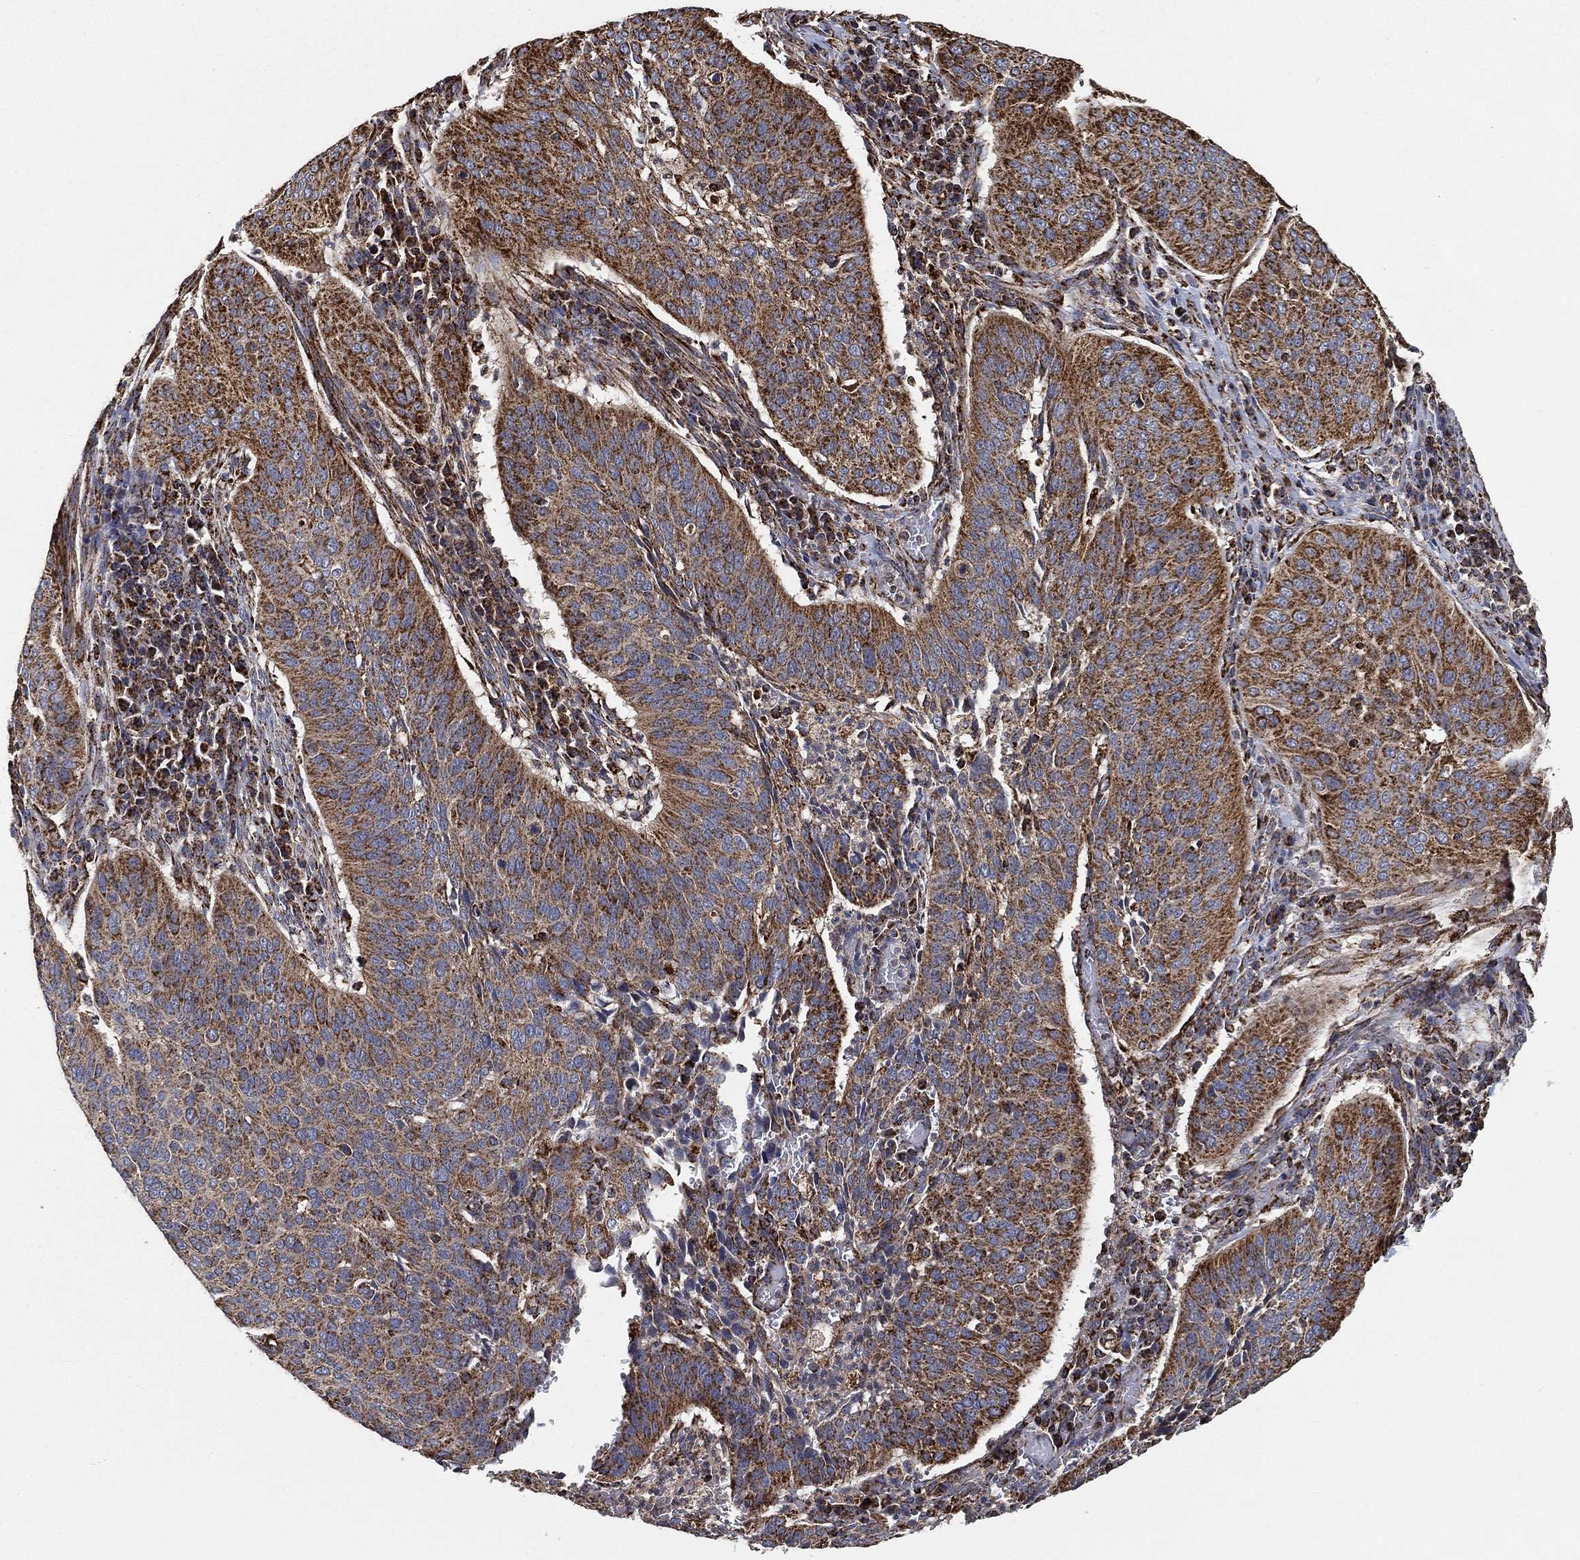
{"staining": {"intensity": "strong", "quantity": ">75%", "location": "cytoplasmic/membranous"}, "tissue": "cervical cancer", "cell_type": "Tumor cells", "image_type": "cancer", "snomed": [{"axis": "morphology", "description": "Normal tissue, NOS"}, {"axis": "morphology", "description": "Squamous cell carcinoma, NOS"}, {"axis": "topography", "description": "Cervix"}], "caption": "About >75% of tumor cells in human cervical cancer (squamous cell carcinoma) show strong cytoplasmic/membranous protein positivity as visualized by brown immunohistochemical staining.", "gene": "SLC38A7", "patient": {"sex": "female", "age": 39}}